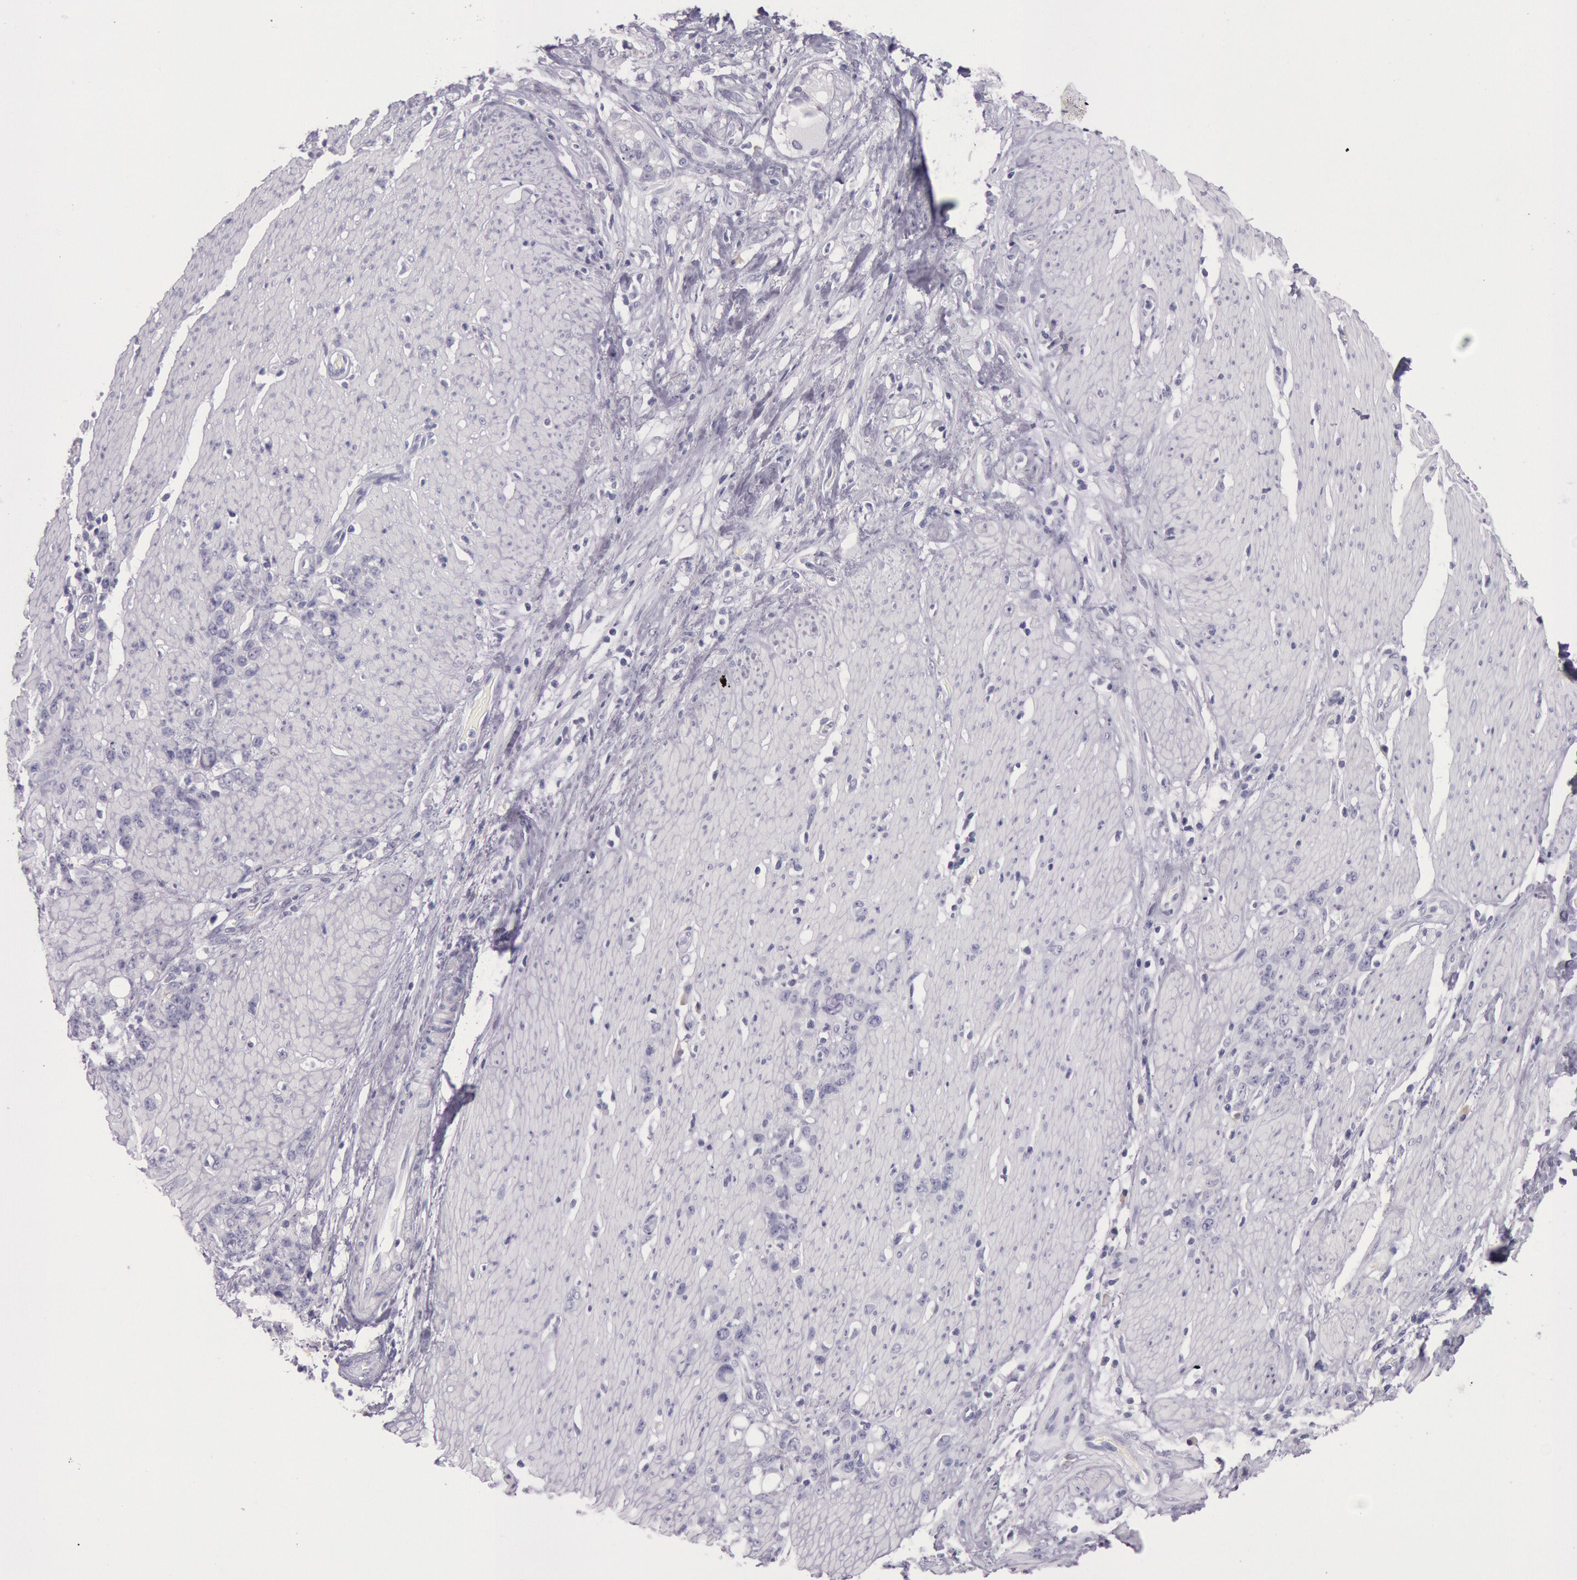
{"staining": {"intensity": "negative", "quantity": "none", "location": "none"}, "tissue": "stomach cancer", "cell_type": "Tumor cells", "image_type": "cancer", "snomed": [{"axis": "morphology", "description": "Adenocarcinoma, NOS"}, {"axis": "topography", "description": "Stomach, lower"}], "caption": "Photomicrograph shows no protein positivity in tumor cells of stomach adenocarcinoma tissue.", "gene": "EGFR", "patient": {"sex": "male", "age": 88}}